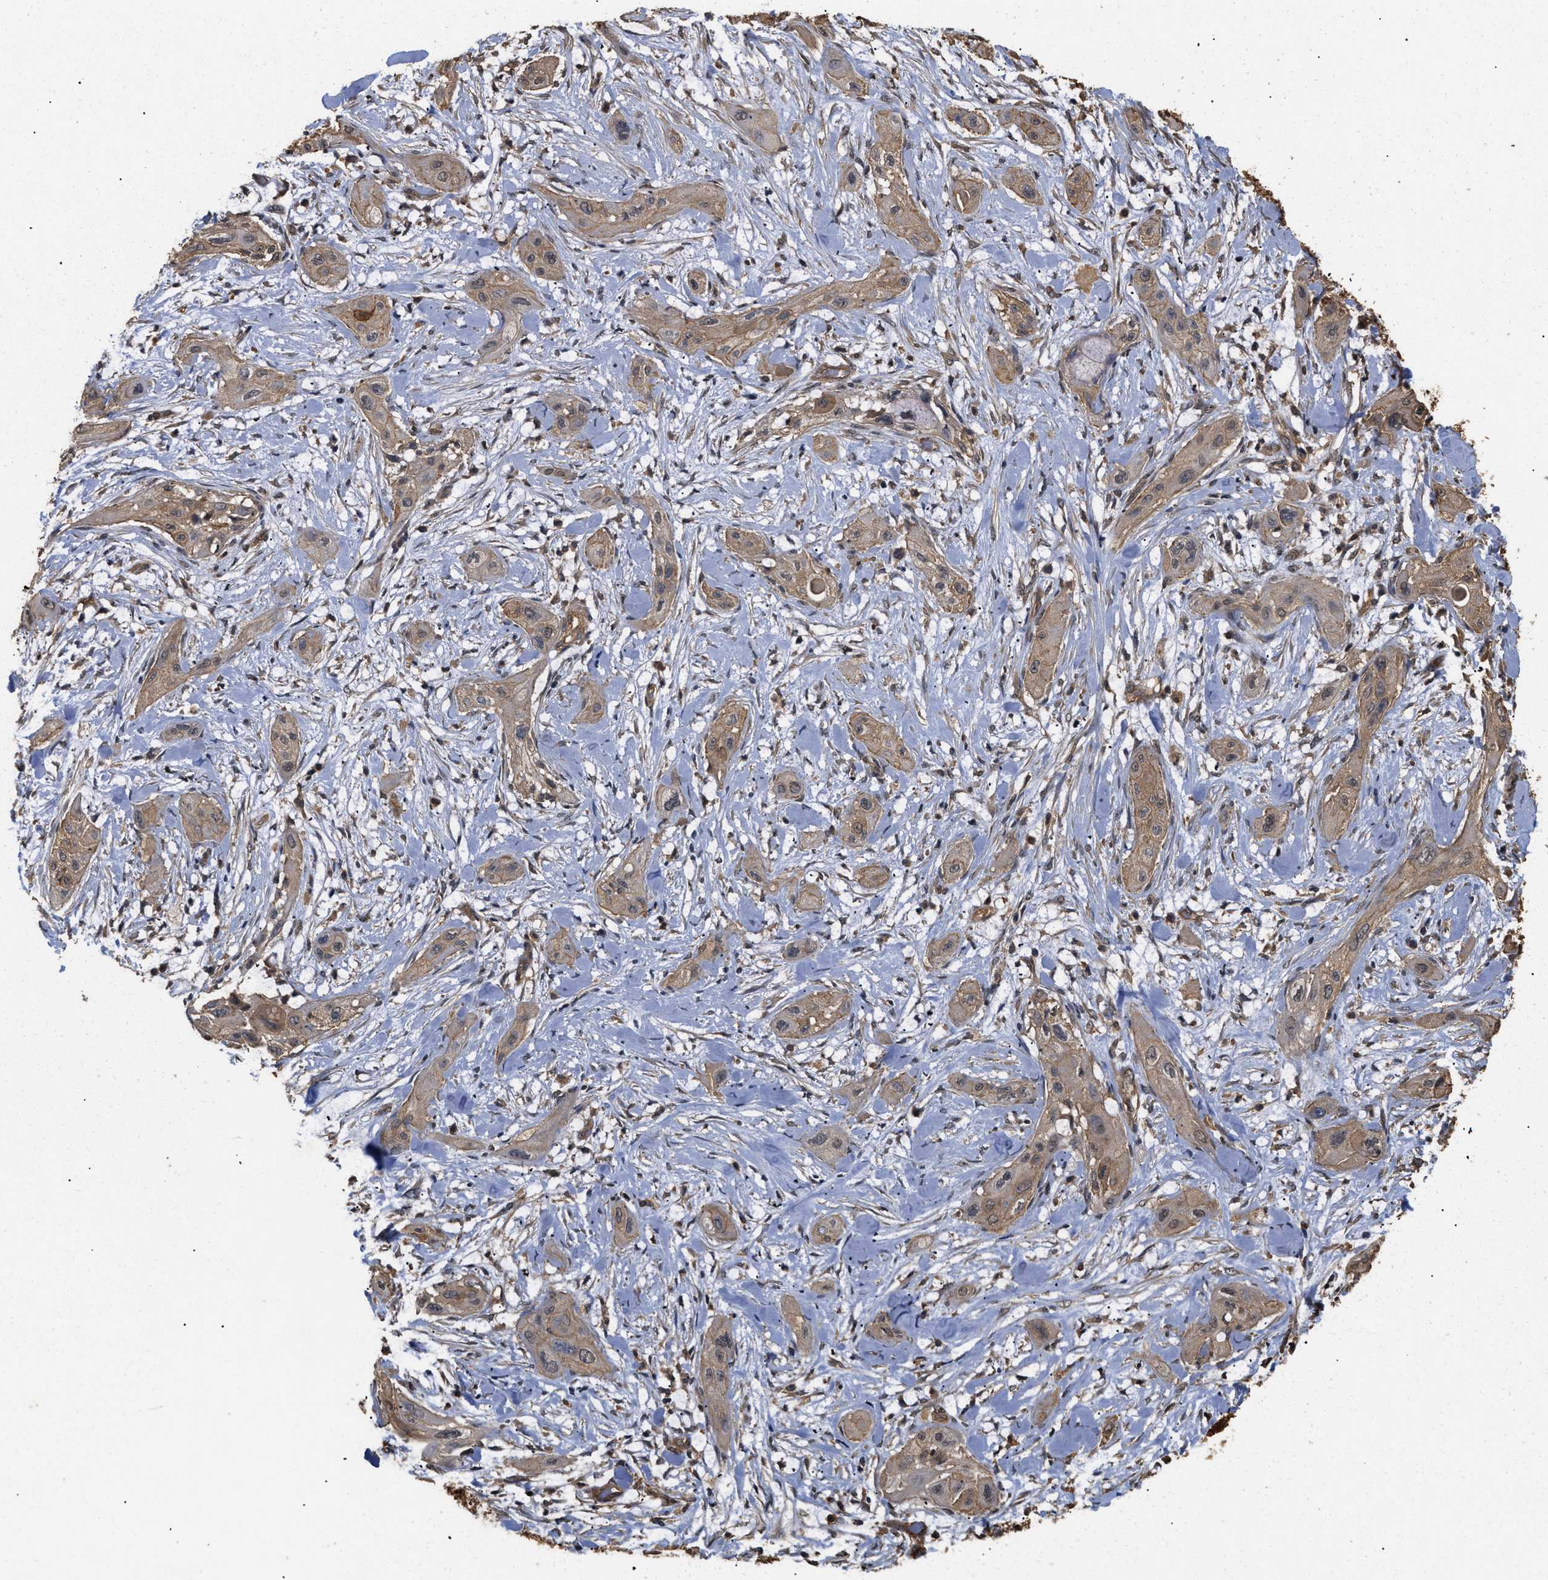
{"staining": {"intensity": "moderate", "quantity": ">75%", "location": "cytoplasmic/membranous"}, "tissue": "lung cancer", "cell_type": "Tumor cells", "image_type": "cancer", "snomed": [{"axis": "morphology", "description": "Squamous cell carcinoma, NOS"}, {"axis": "topography", "description": "Lung"}], "caption": "Human lung squamous cell carcinoma stained for a protein (brown) shows moderate cytoplasmic/membranous positive staining in about >75% of tumor cells.", "gene": "CALM1", "patient": {"sex": "female", "age": 47}}